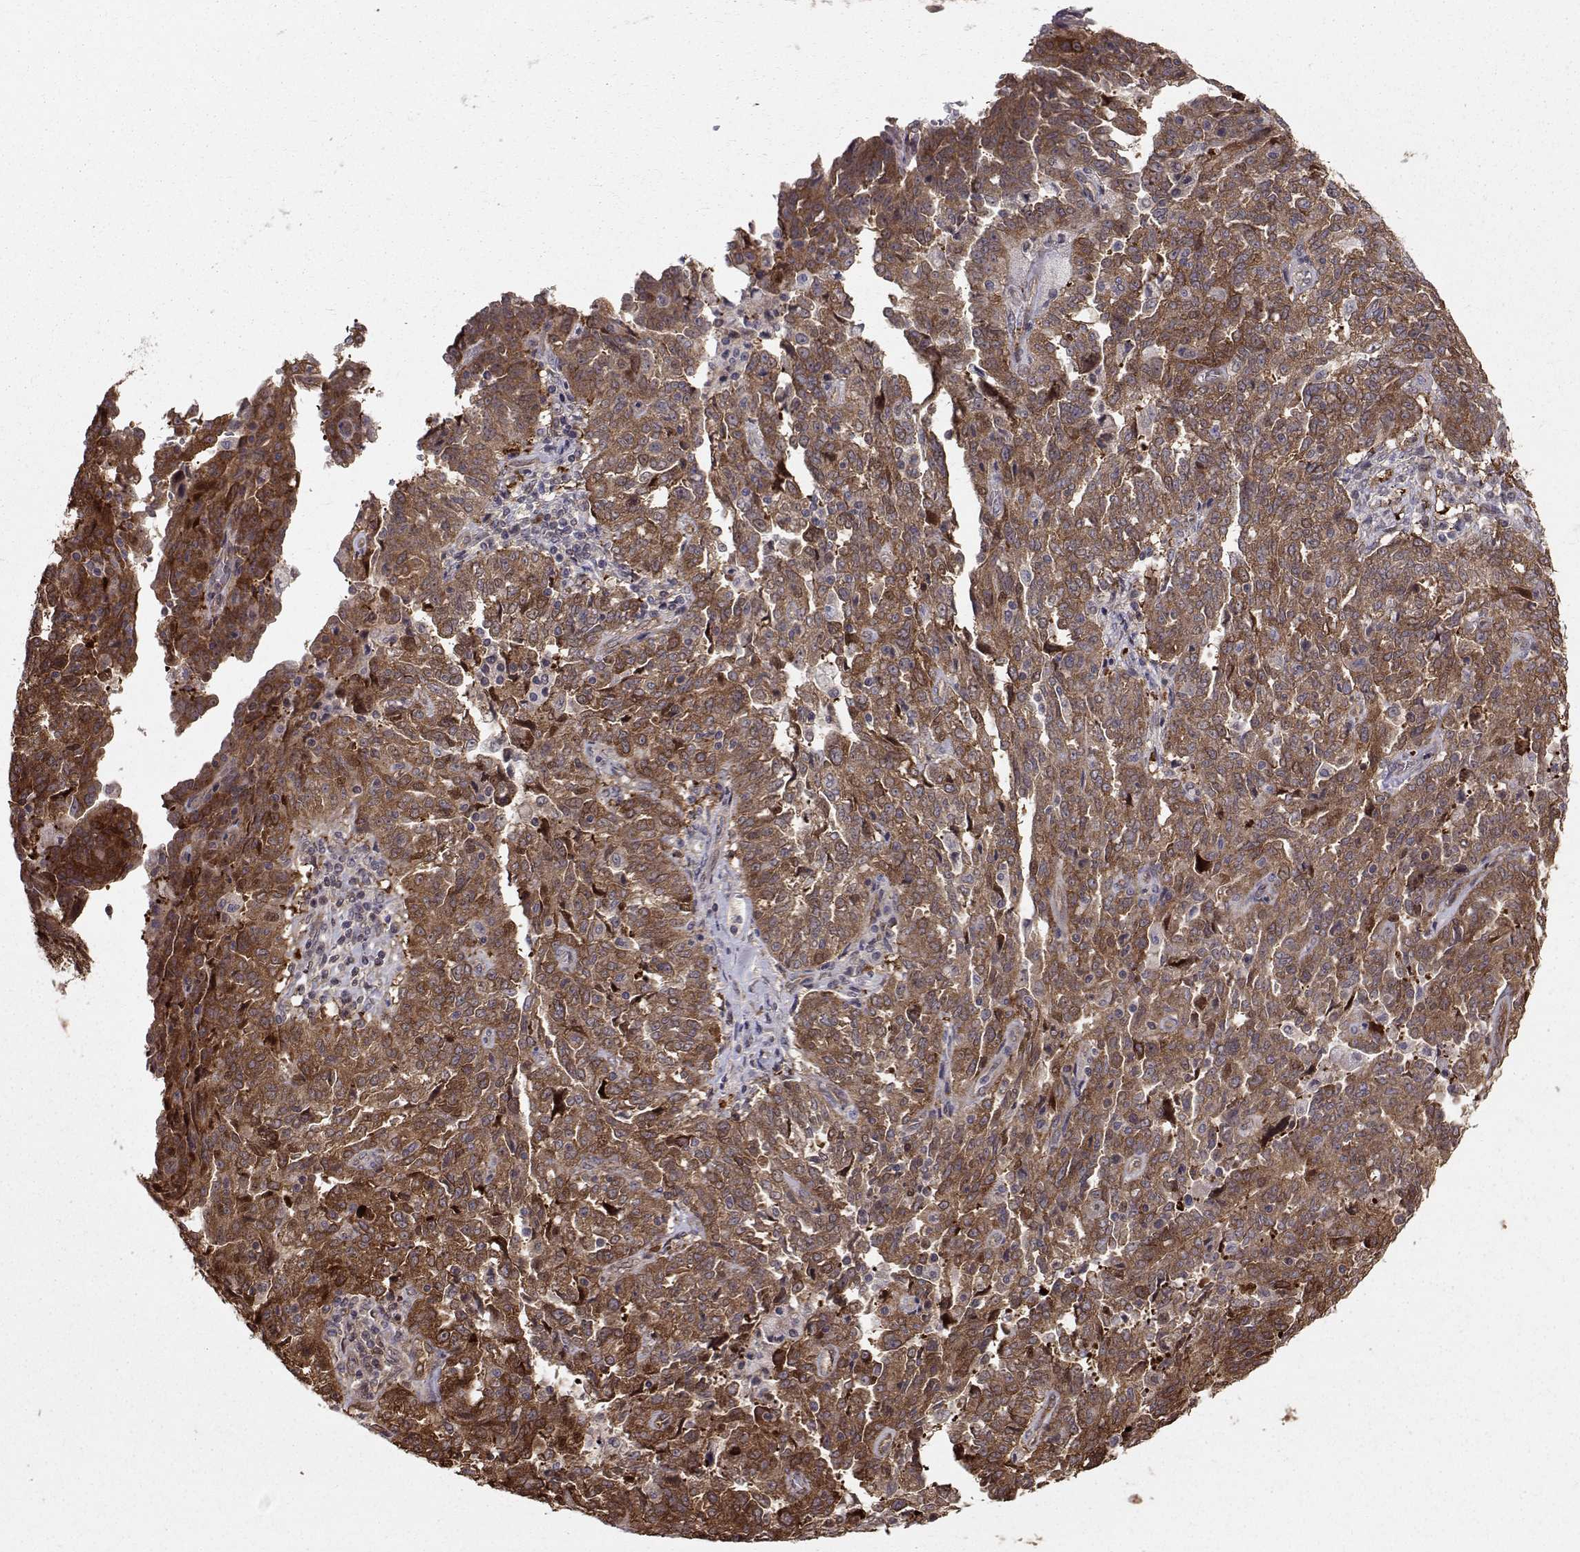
{"staining": {"intensity": "strong", "quantity": "25%-75%", "location": "cytoplasmic/membranous"}, "tissue": "ovarian cancer", "cell_type": "Tumor cells", "image_type": "cancer", "snomed": [{"axis": "morphology", "description": "Cystadenocarcinoma, serous, NOS"}, {"axis": "topography", "description": "Ovary"}], "caption": "A high amount of strong cytoplasmic/membranous staining is appreciated in about 25%-75% of tumor cells in ovarian cancer tissue.", "gene": "HSP90AB1", "patient": {"sex": "female", "age": 67}}